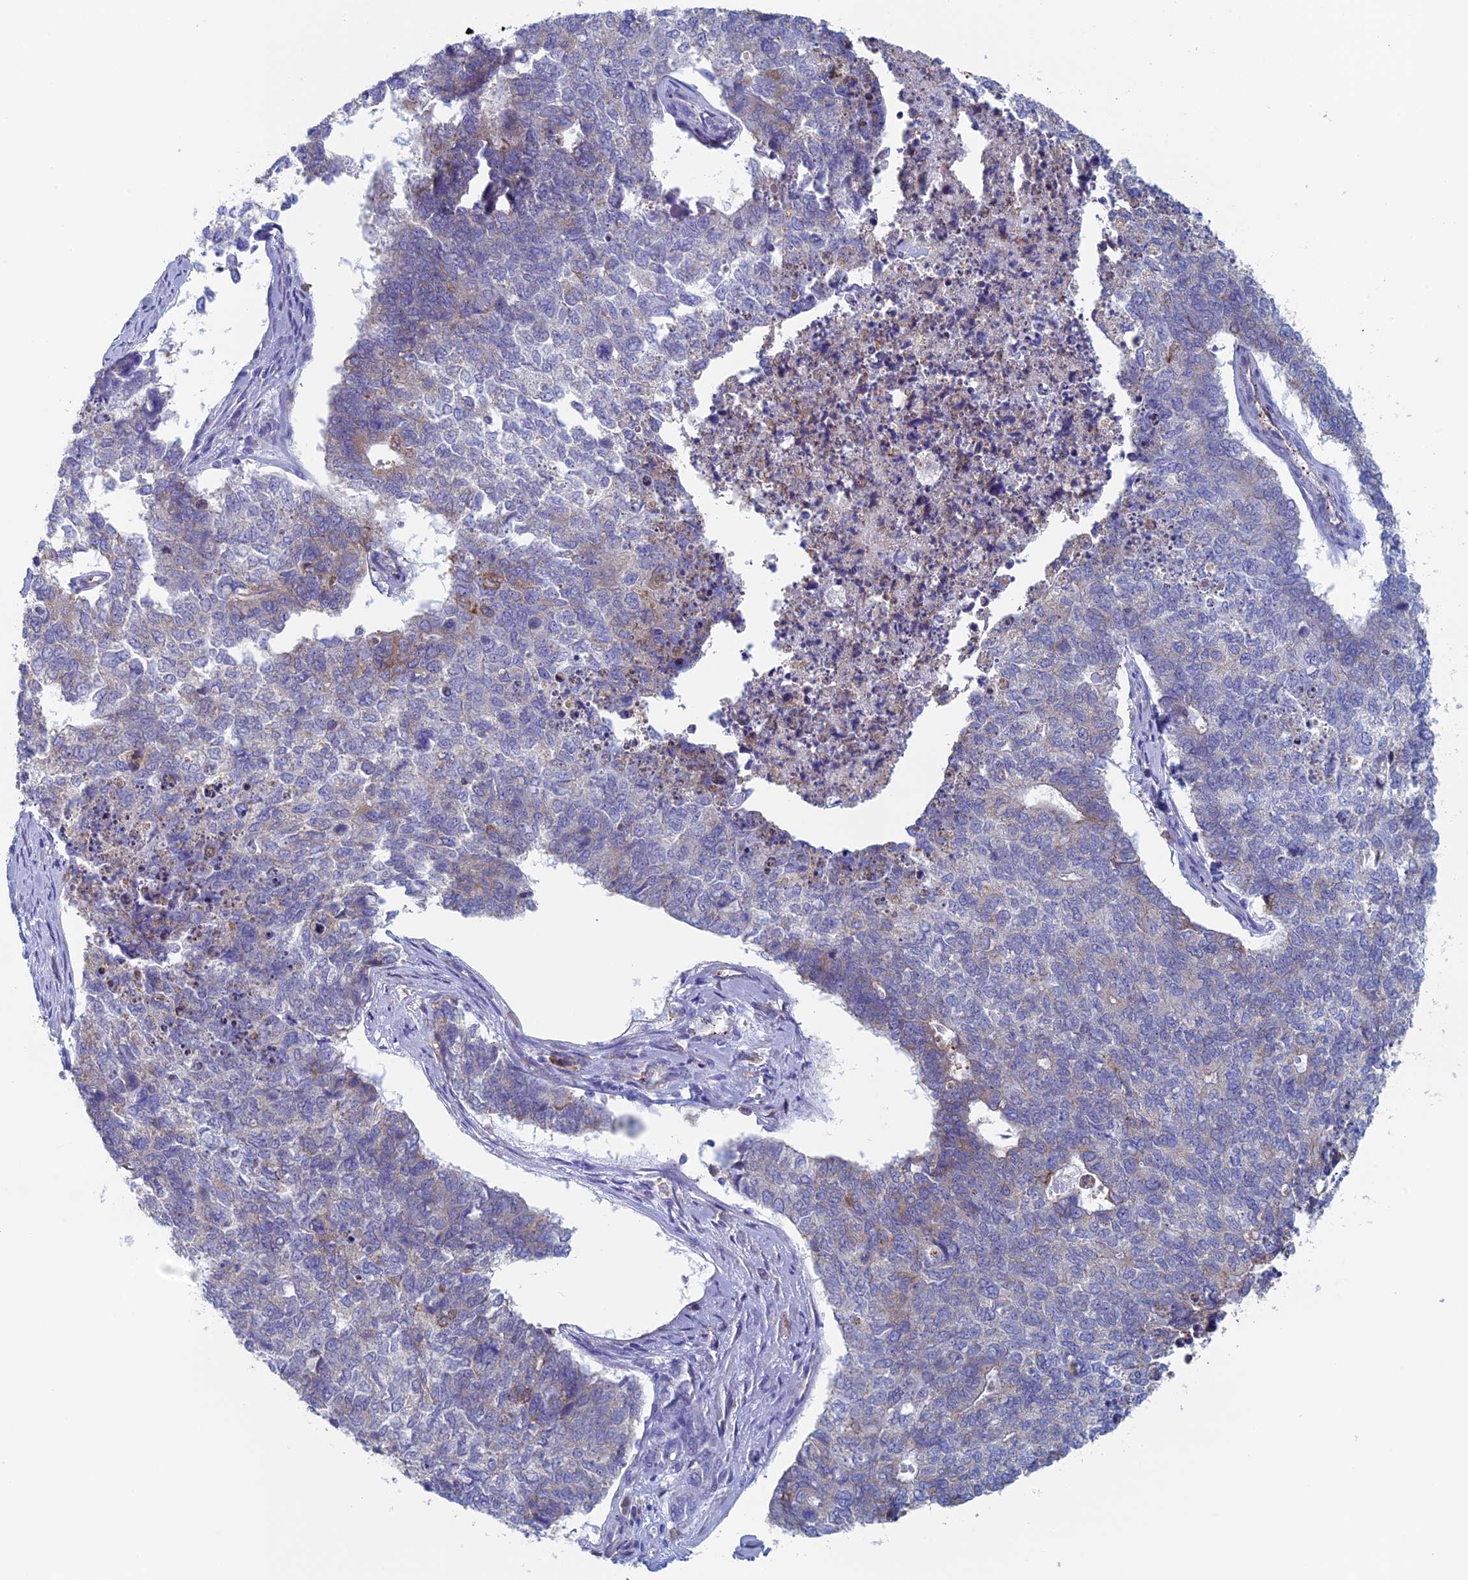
{"staining": {"intensity": "weak", "quantity": "<25%", "location": "cytoplasmic/membranous"}, "tissue": "cervical cancer", "cell_type": "Tumor cells", "image_type": "cancer", "snomed": [{"axis": "morphology", "description": "Squamous cell carcinoma, NOS"}, {"axis": "topography", "description": "Cervix"}], "caption": "This is an immunohistochemistry histopathology image of human cervical squamous cell carcinoma. There is no positivity in tumor cells.", "gene": "MAGEB6", "patient": {"sex": "female", "age": 63}}